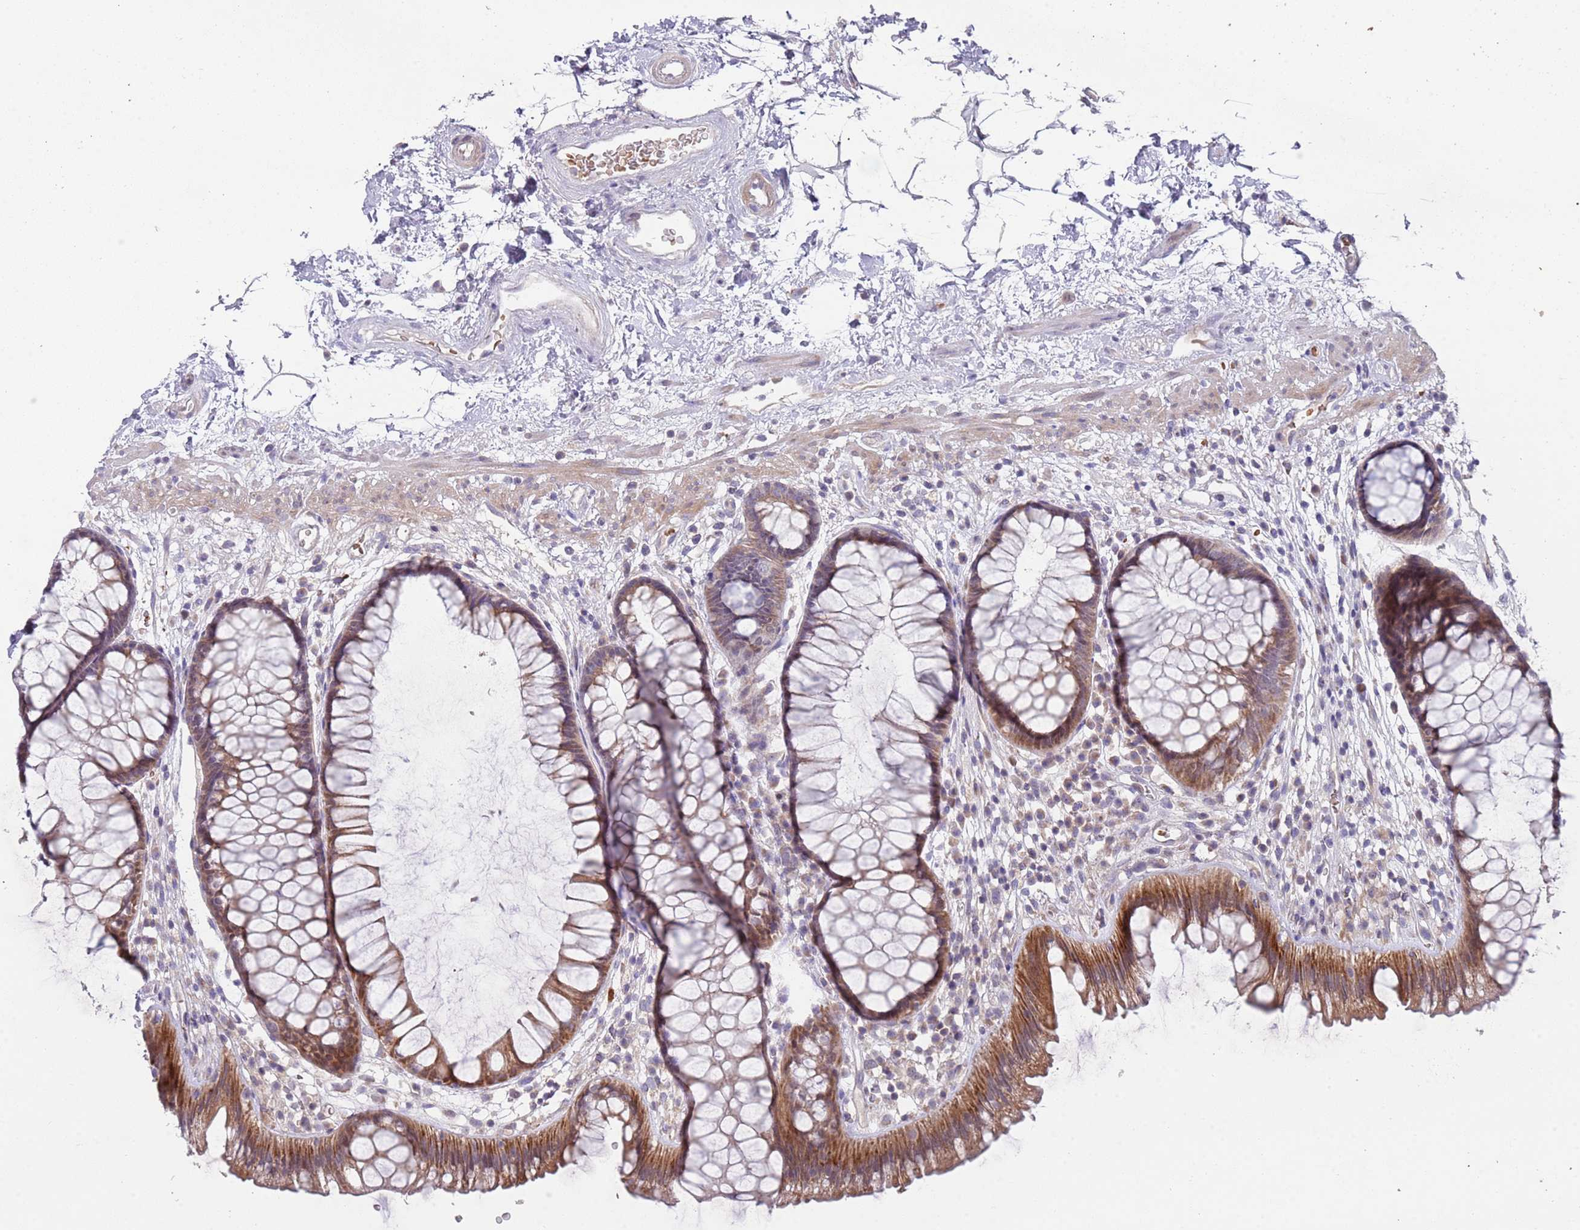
{"staining": {"intensity": "strong", "quantity": ">75%", "location": "cytoplasmic/membranous"}, "tissue": "rectum", "cell_type": "Glandular cells", "image_type": "normal", "snomed": [{"axis": "morphology", "description": "Normal tissue, NOS"}, {"axis": "topography", "description": "Rectum"}], "caption": "Protein expression analysis of unremarkable rectum exhibits strong cytoplasmic/membranous expression in about >75% of glandular cells.", "gene": "PRAC1", "patient": {"sex": "male", "age": 51}}